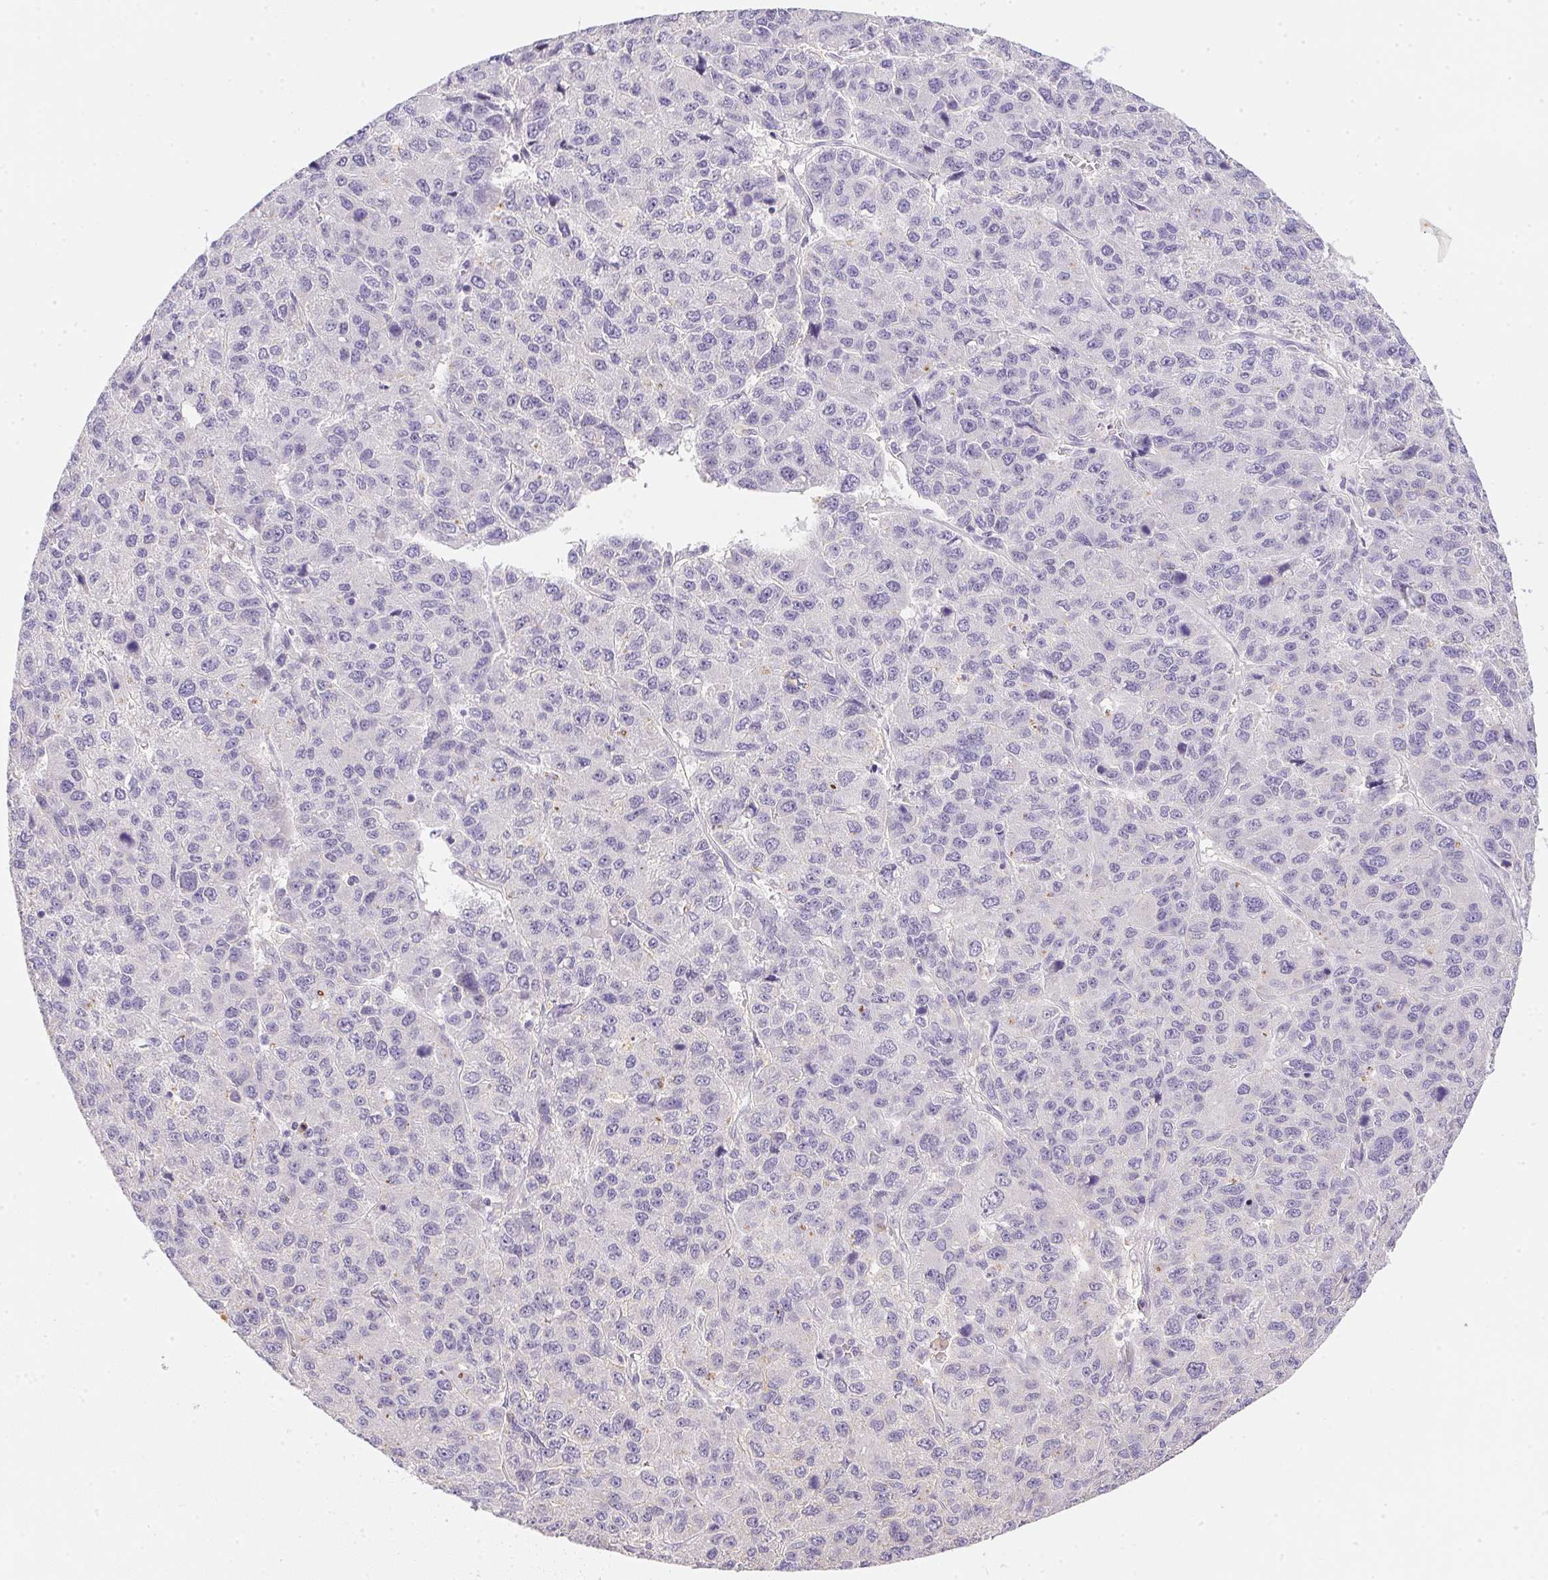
{"staining": {"intensity": "negative", "quantity": "none", "location": "none"}, "tissue": "liver cancer", "cell_type": "Tumor cells", "image_type": "cancer", "snomed": [{"axis": "morphology", "description": "Carcinoma, Hepatocellular, NOS"}, {"axis": "topography", "description": "Liver"}], "caption": "DAB (3,3'-diaminobenzidine) immunohistochemical staining of liver hepatocellular carcinoma exhibits no significant expression in tumor cells. Nuclei are stained in blue.", "gene": "SLC17A7", "patient": {"sex": "male", "age": 69}}